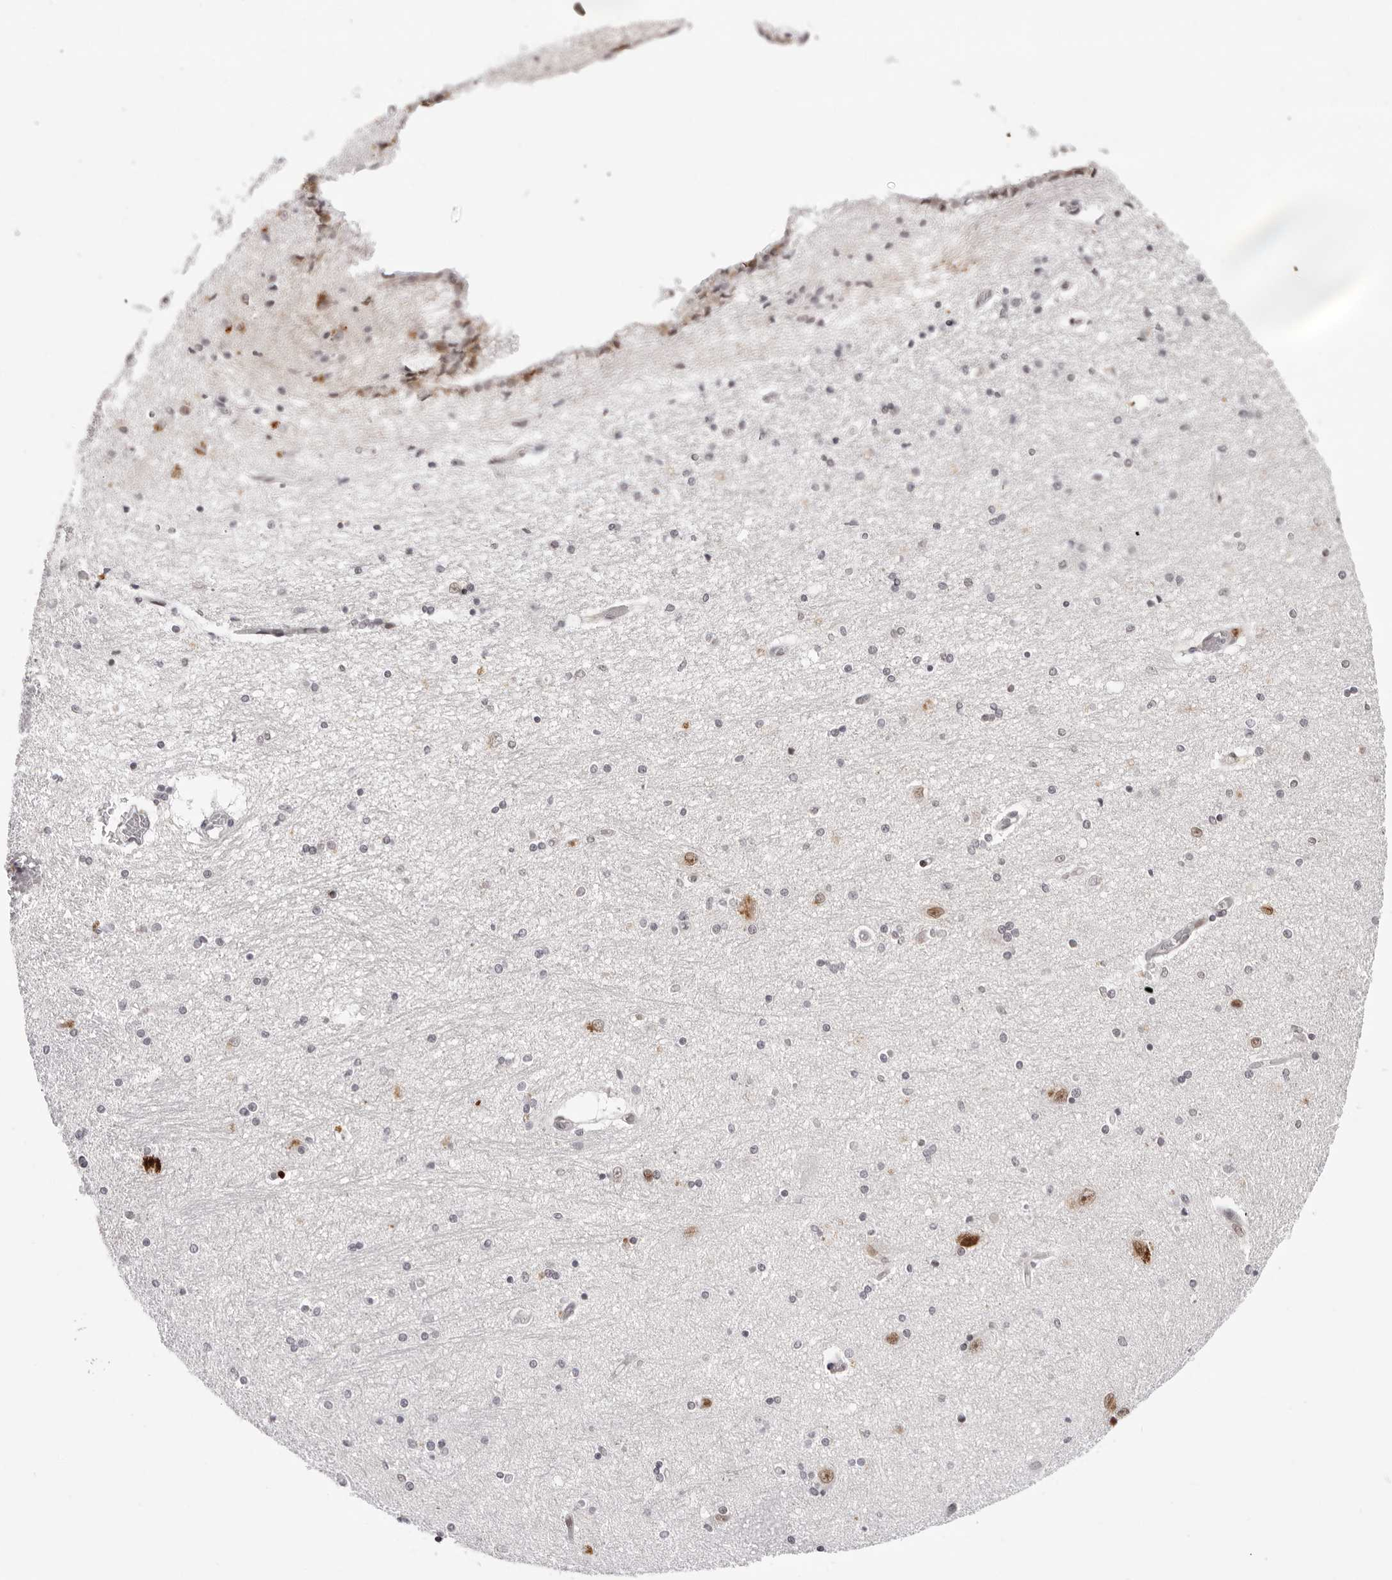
{"staining": {"intensity": "negative", "quantity": "none", "location": "none"}, "tissue": "hippocampus", "cell_type": "Glial cells", "image_type": "normal", "snomed": [{"axis": "morphology", "description": "Normal tissue, NOS"}, {"axis": "topography", "description": "Hippocampus"}], "caption": "Immunohistochemistry histopathology image of normal hippocampus: human hippocampus stained with DAB shows no significant protein positivity in glial cells. (DAB (3,3'-diaminobenzidine) IHC with hematoxylin counter stain).", "gene": "NTPCR", "patient": {"sex": "female", "age": 54}}